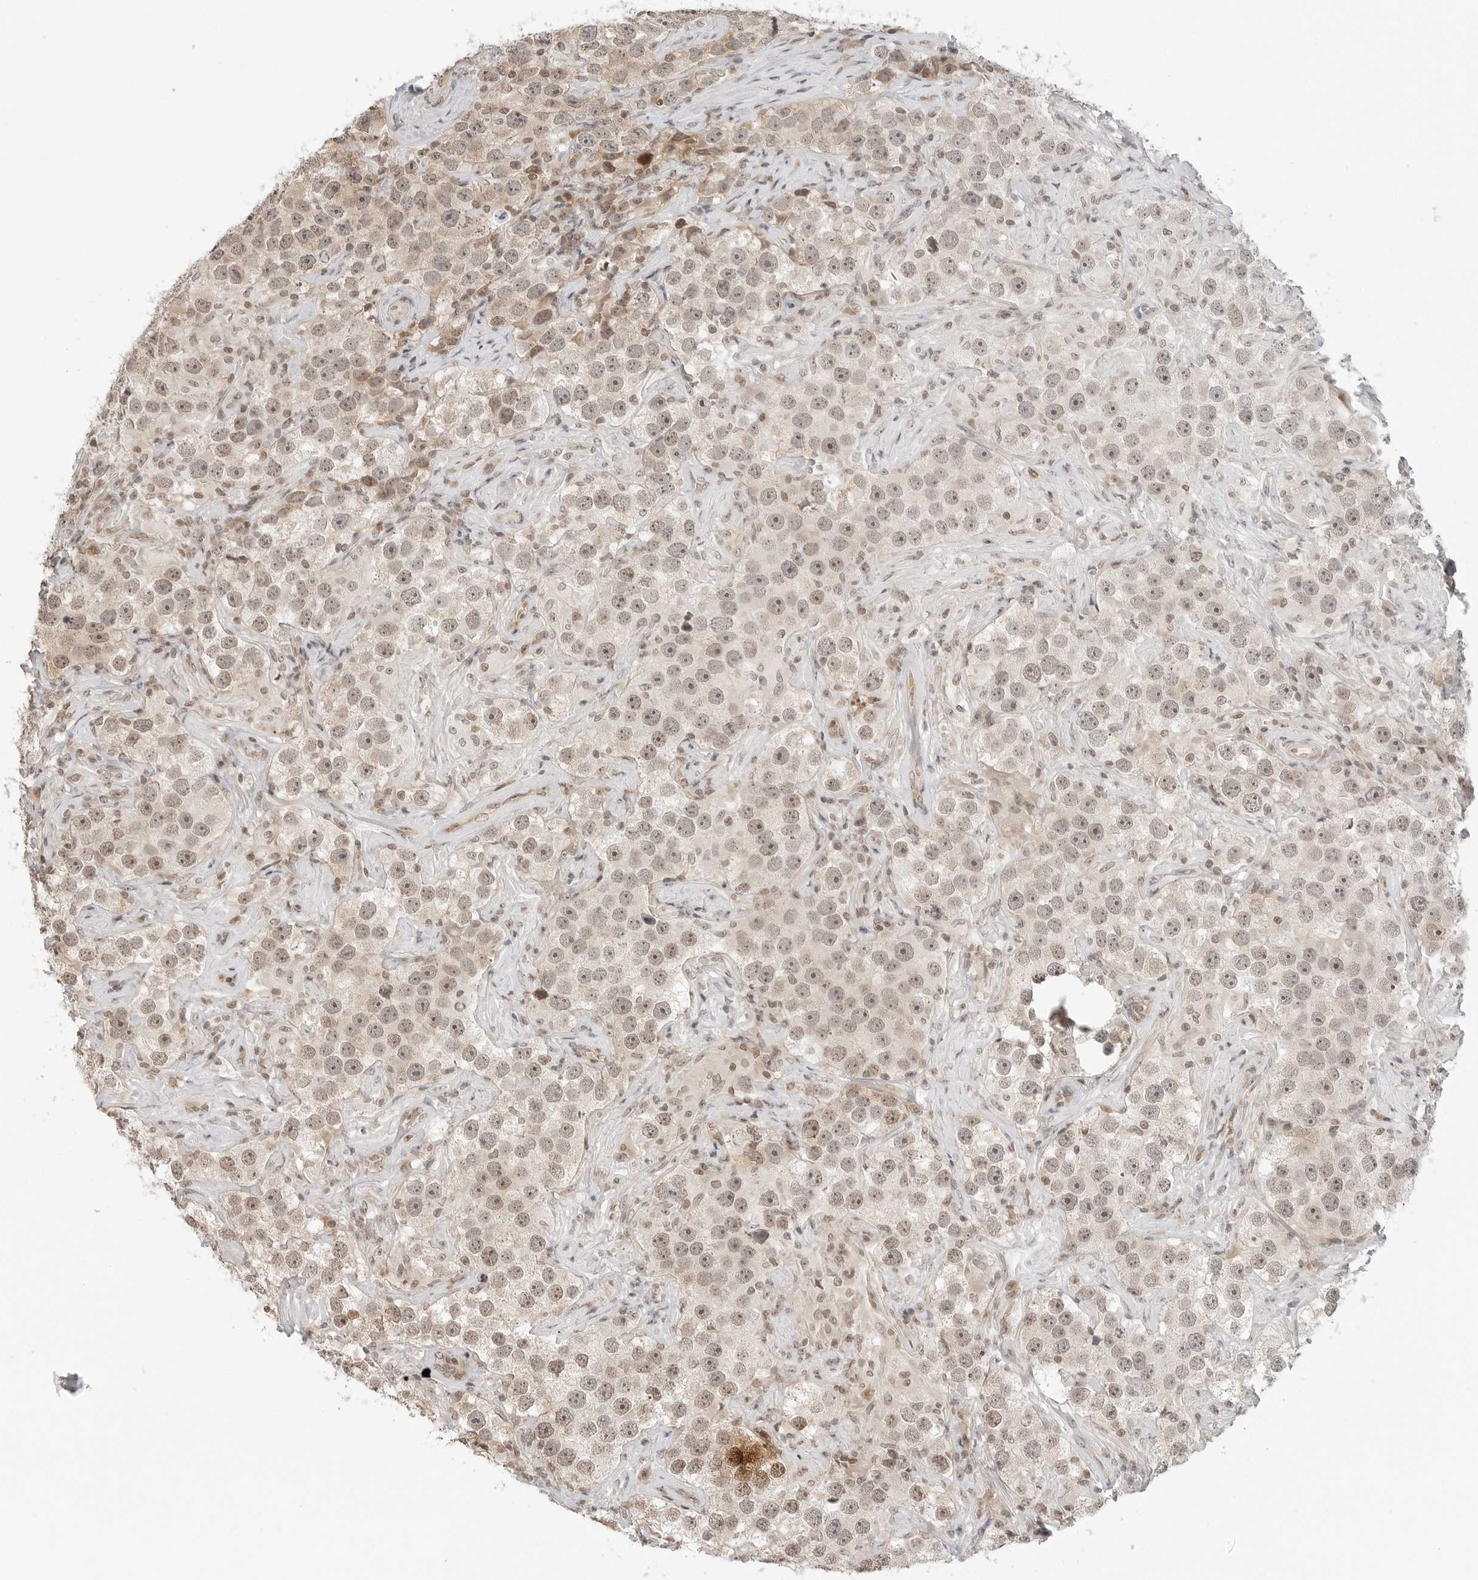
{"staining": {"intensity": "weak", "quantity": ">75%", "location": "nuclear"}, "tissue": "testis cancer", "cell_type": "Tumor cells", "image_type": "cancer", "snomed": [{"axis": "morphology", "description": "Seminoma, NOS"}, {"axis": "topography", "description": "Testis"}], "caption": "Immunohistochemistry image of neoplastic tissue: human testis cancer stained using immunohistochemistry (IHC) displays low levels of weak protein expression localized specifically in the nuclear of tumor cells, appearing as a nuclear brown color.", "gene": "METAP1", "patient": {"sex": "male", "age": 49}}